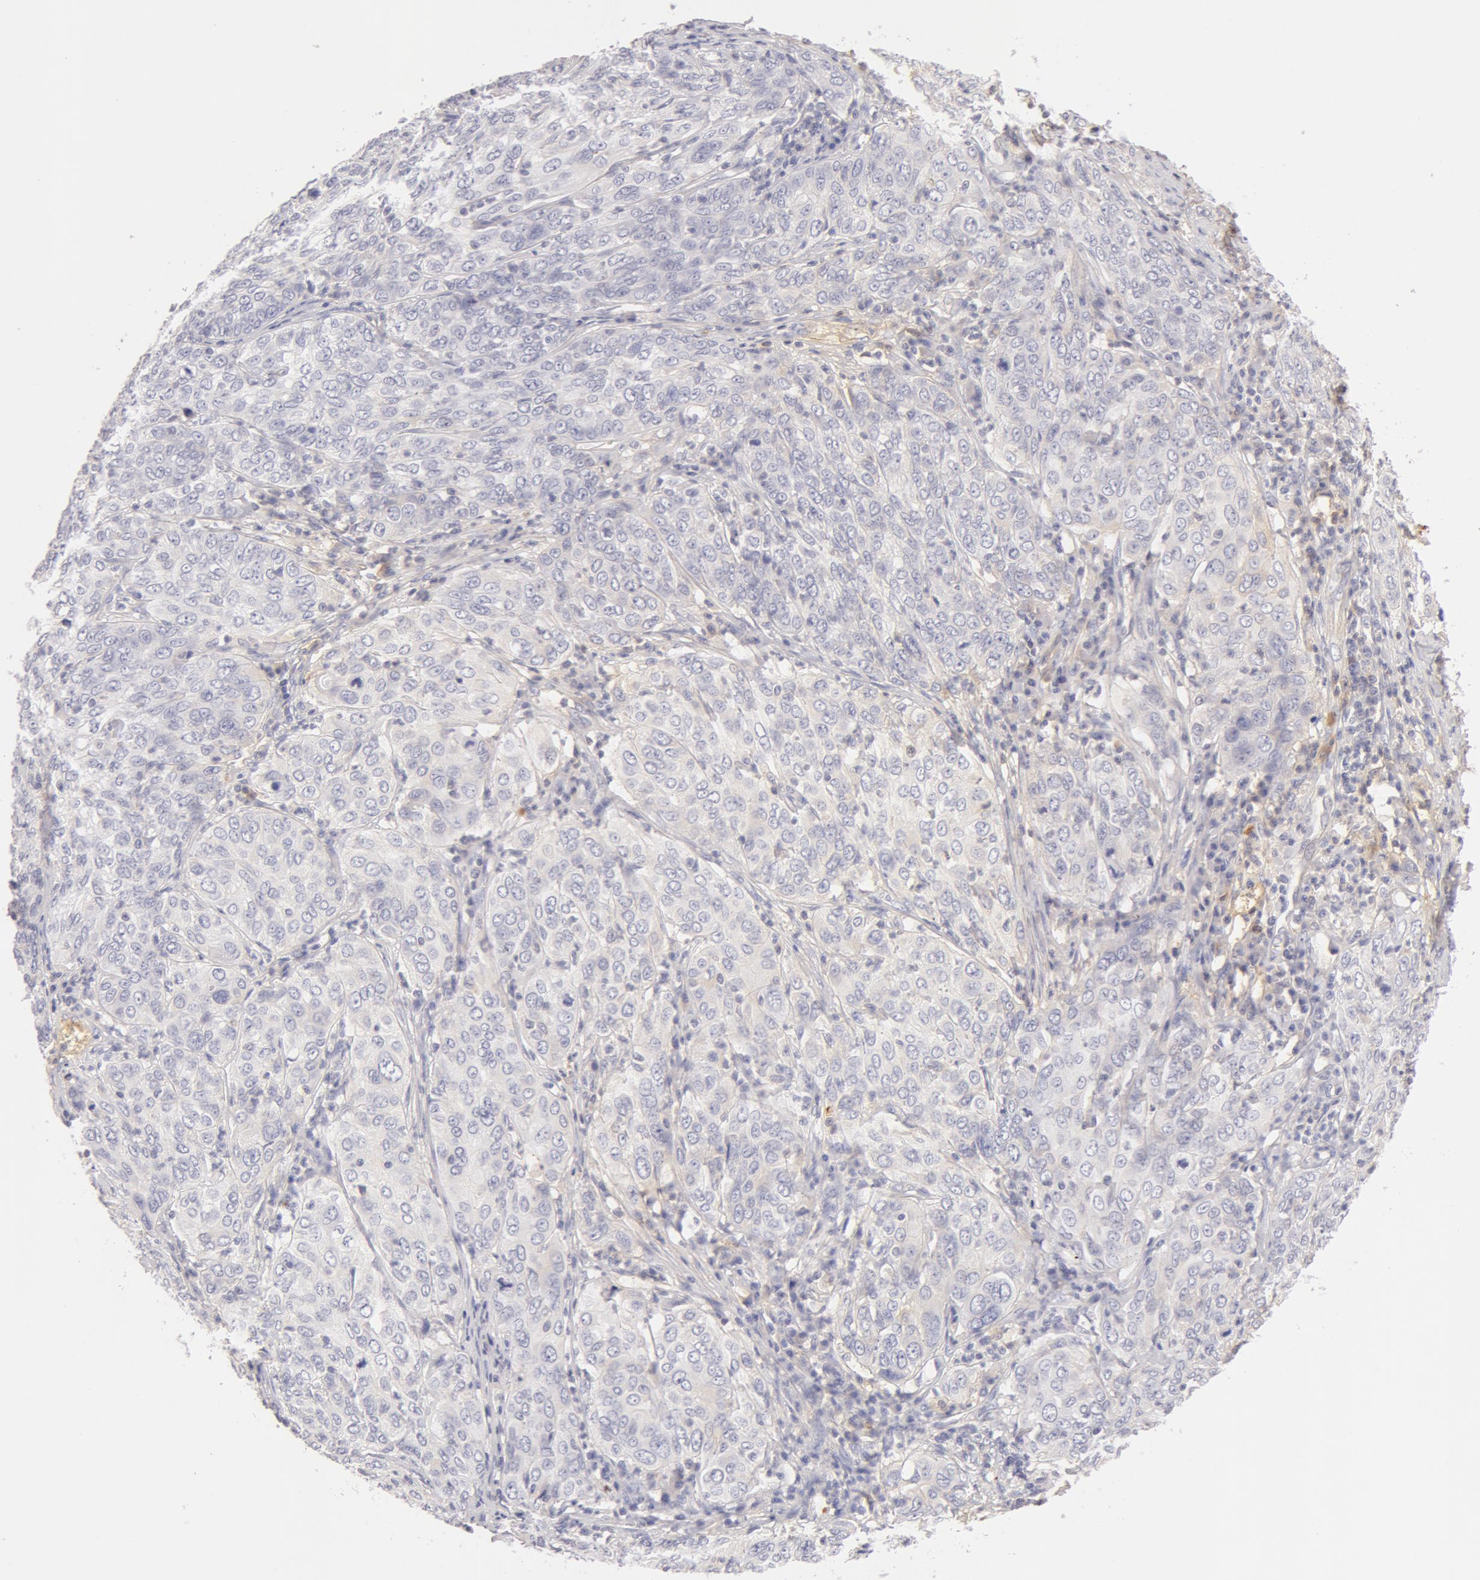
{"staining": {"intensity": "negative", "quantity": "none", "location": "none"}, "tissue": "cervical cancer", "cell_type": "Tumor cells", "image_type": "cancer", "snomed": [{"axis": "morphology", "description": "Squamous cell carcinoma, NOS"}, {"axis": "topography", "description": "Cervix"}], "caption": "IHC photomicrograph of cervical cancer (squamous cell carcinoma) stained for a protein (brown), which reveals no positivity in tumor cells.", "gene": "GC", "patient": {"sex": "female", "age": 38}}